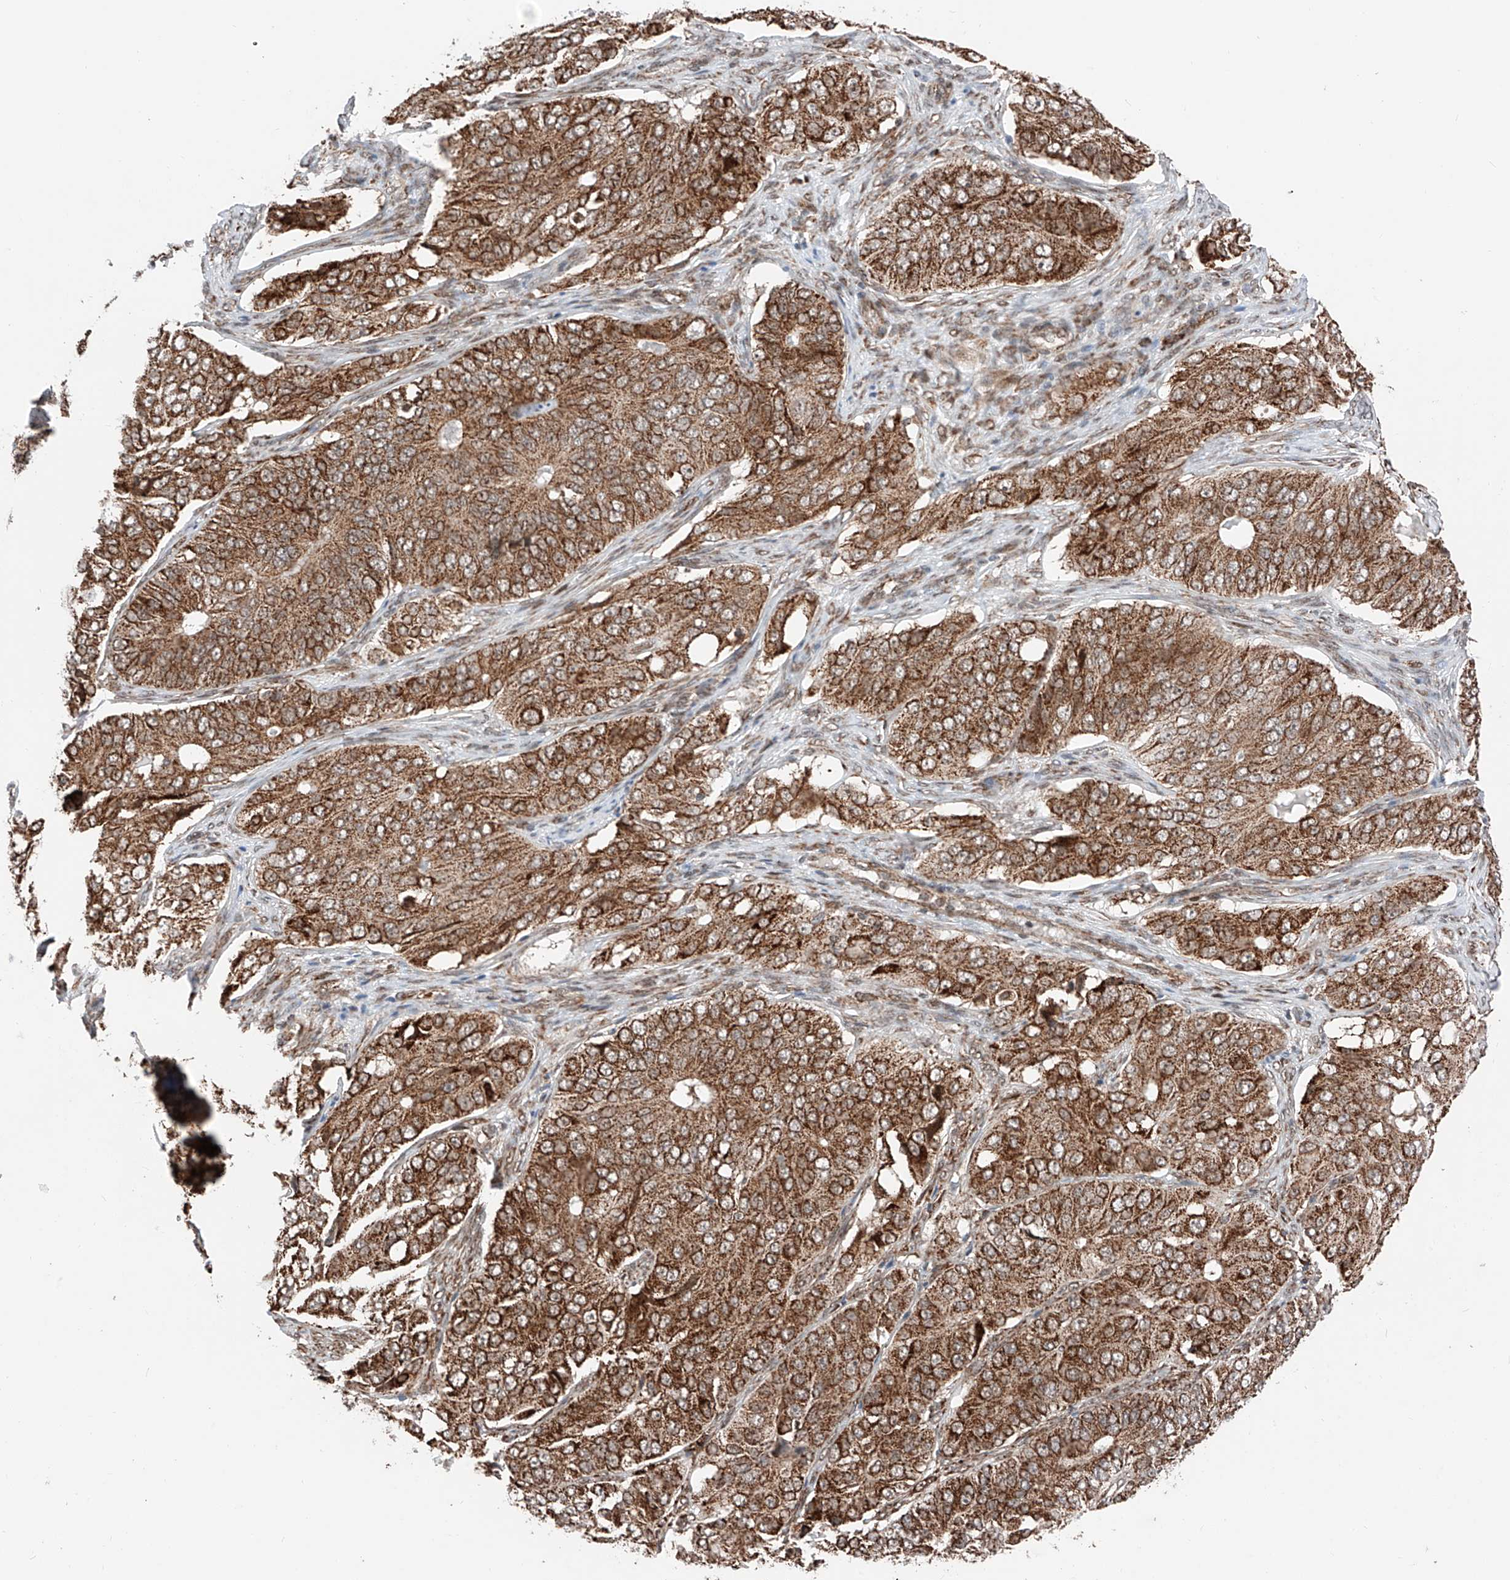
{"staining": {"intensity": "strong", "quantity": ">75%", "location": "cytoplasmic/membranous"}, "tissue": "ovarian cancer", "cell_type": "Tumor cells", "image_type": "cancer", "snomed": [{"axis": "morphology", "description": "Carcinoma, endometroid"}, {"axis": "topography", "description": "Ovary"}], "caption": "IHC of ovarian cancer (endometroid carcinoma) demonstrates high levels of strong cytoplasmic/membranous expression in about >75% of tumor cells. The staining is performed using DAB (3,3'-diaminobenzidine) brown chromogen to label protein expression. The nuclei are counter-stained blue using hematoxylin.", "gene": "ZSCAN29", "patient": {"sex": "female", "age": 51}}